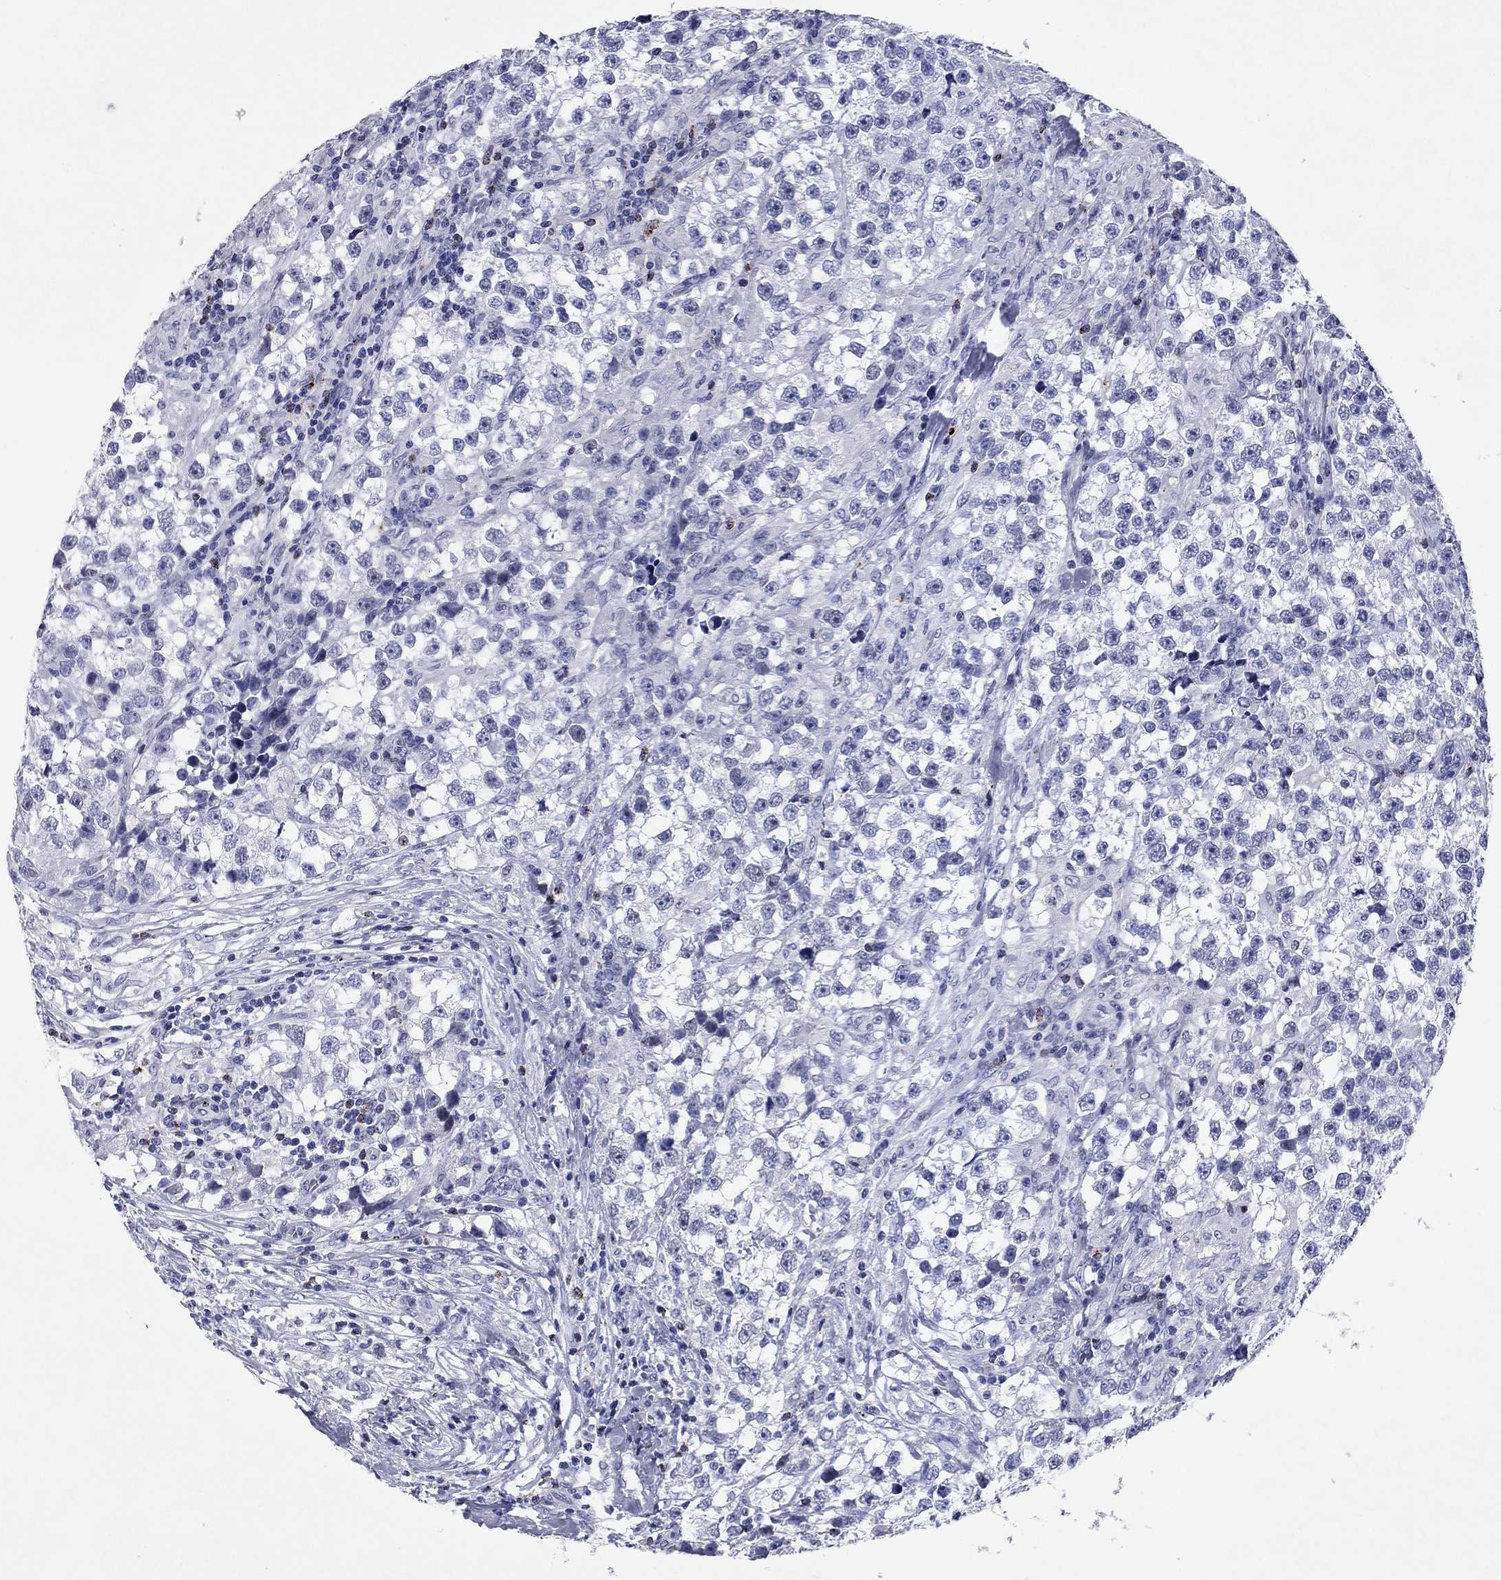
{"staining": {"intensity": "negative", "quantity": "none", "location": "none"}, "tissue": "testis cancer", "cell_type": "Tumor cells", "image_type": "cancer", "snomed": [{"axis": "morphology", "description": "Seminoma, NOS"}, {"axis": "topography", "description": "Testis"}], "caption": "Seminoma (testis) was stained to show a protein in brown. There is no significant expression in tumor cells.", "gene": "GZMK", "patient": {"sex": "male", "age": 46}}